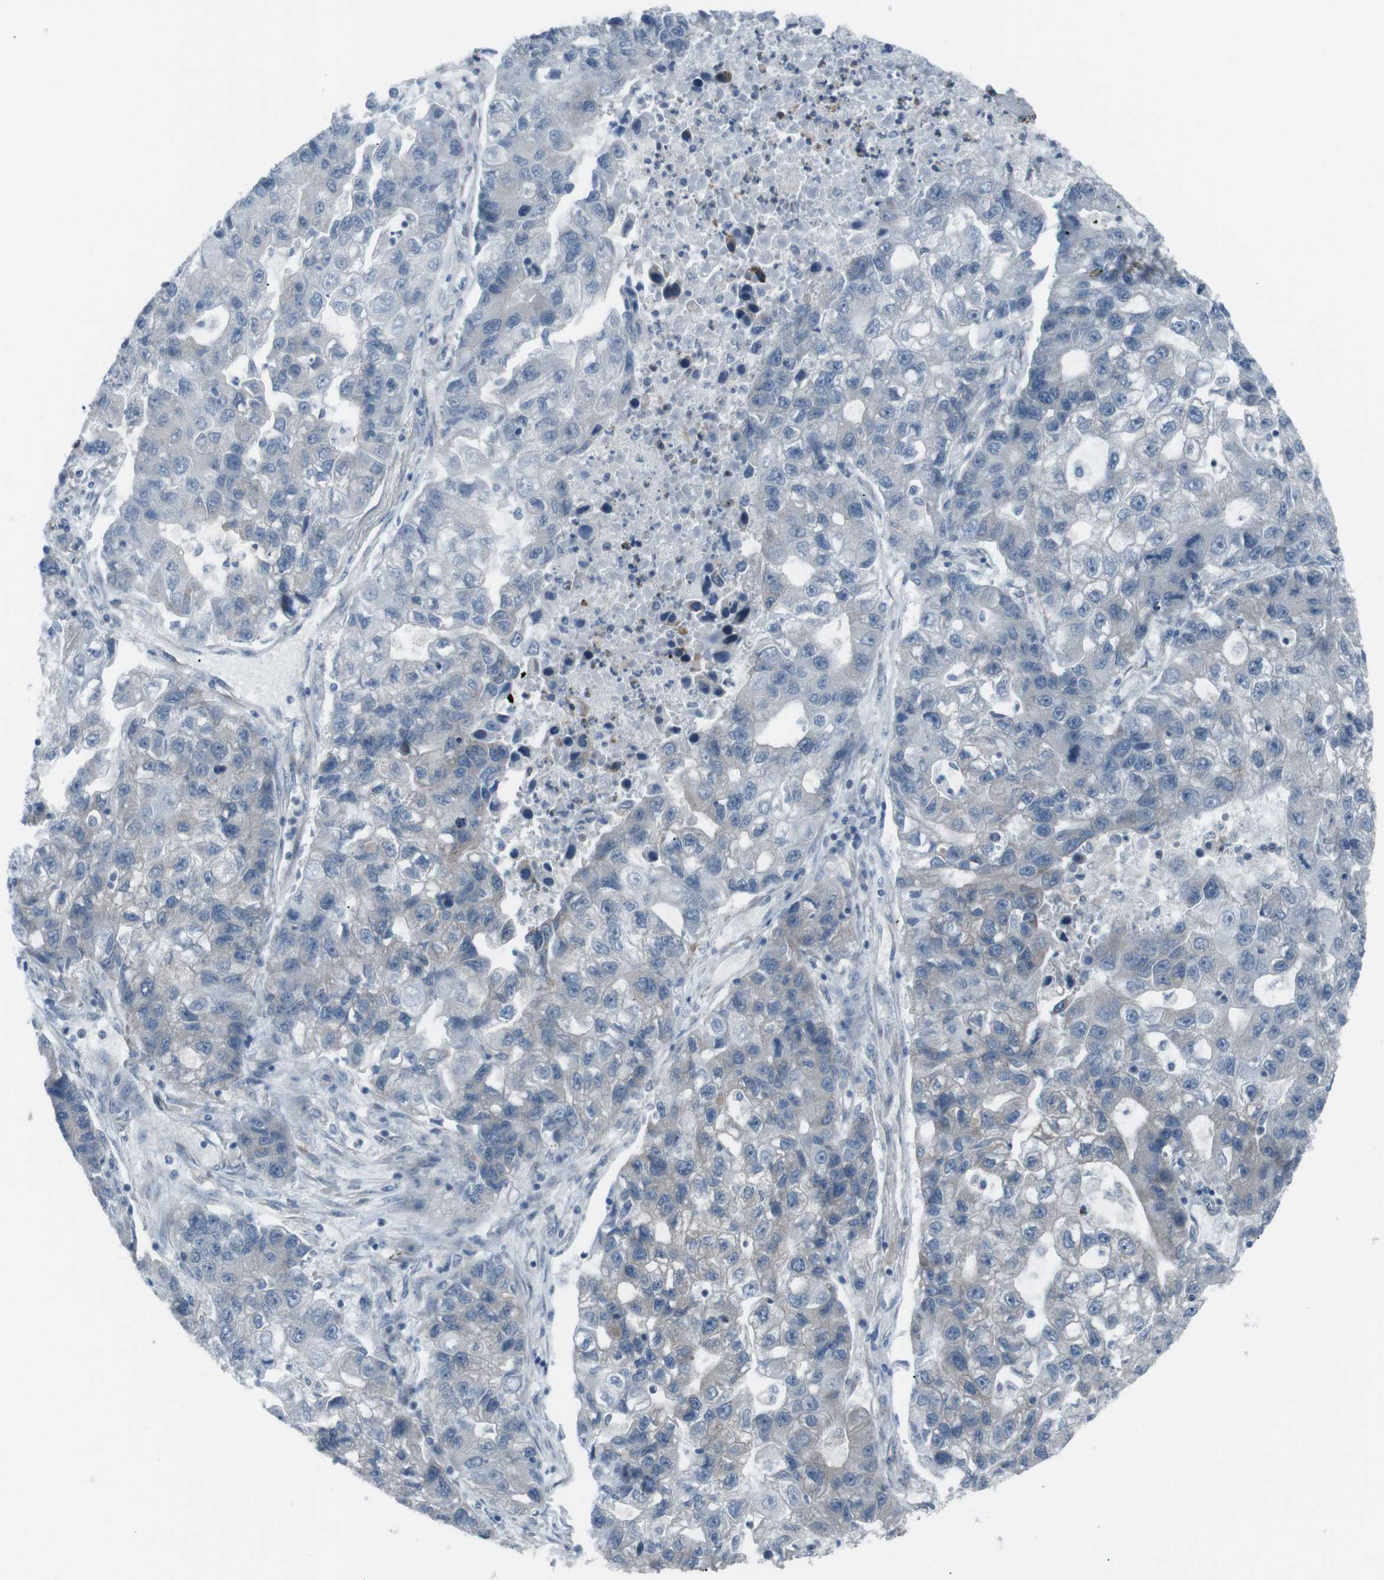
{"staining": {"intensity": "negative", "quantity": "none", "location": "none"}, "tissue": "lung cancer", "cell_type": "Tumor cells", "image_type": "cancer", "snomed": [{"axis": "morphology", "description": "Adenocarcinoma, NOS"}, {"axis": "topography", "description": "Lung"}], "caption": "Human lung adenocarcinoma stained for a protein using IHC shows no positivity in tumor cells.", "gene": "LNPK", "patient": {"sex": "female", "age": 51}}